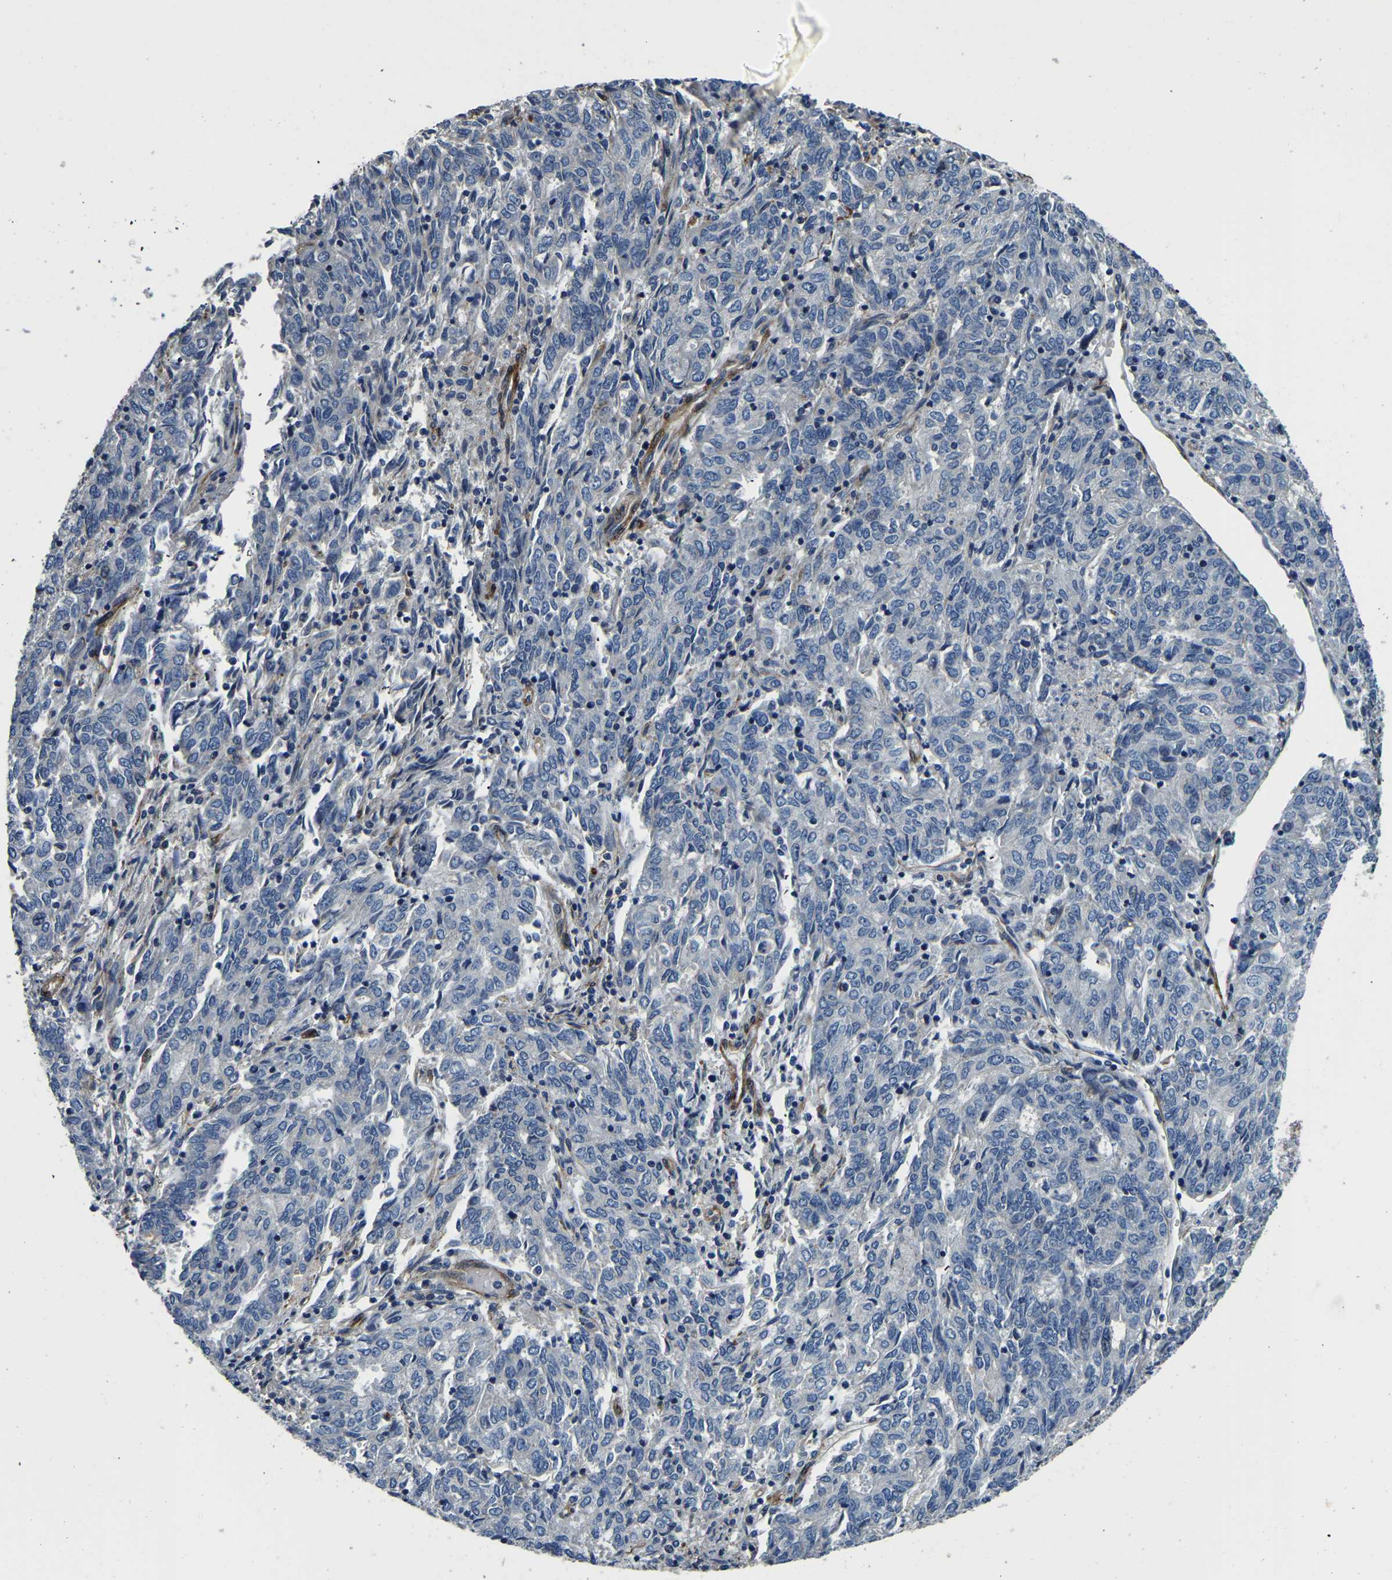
{"staining": {"intensity": "negative", "quantity": "none", "location": "none"}, "tissue": "endometrial cancer", "cell_type": "Tumor cells", "image_type": "cancer", "snomed": [{"axis": "morphology", "description": "Adenocarcinoma, NOS"}, {"axis": "topography", "description": "Endometrium"}], "caption": "Tumor cells are negative for protein expression in human endometrial adenocarcinoma.", "gene": "RNF39", "patient": {"sex": "female", "age": 80}}